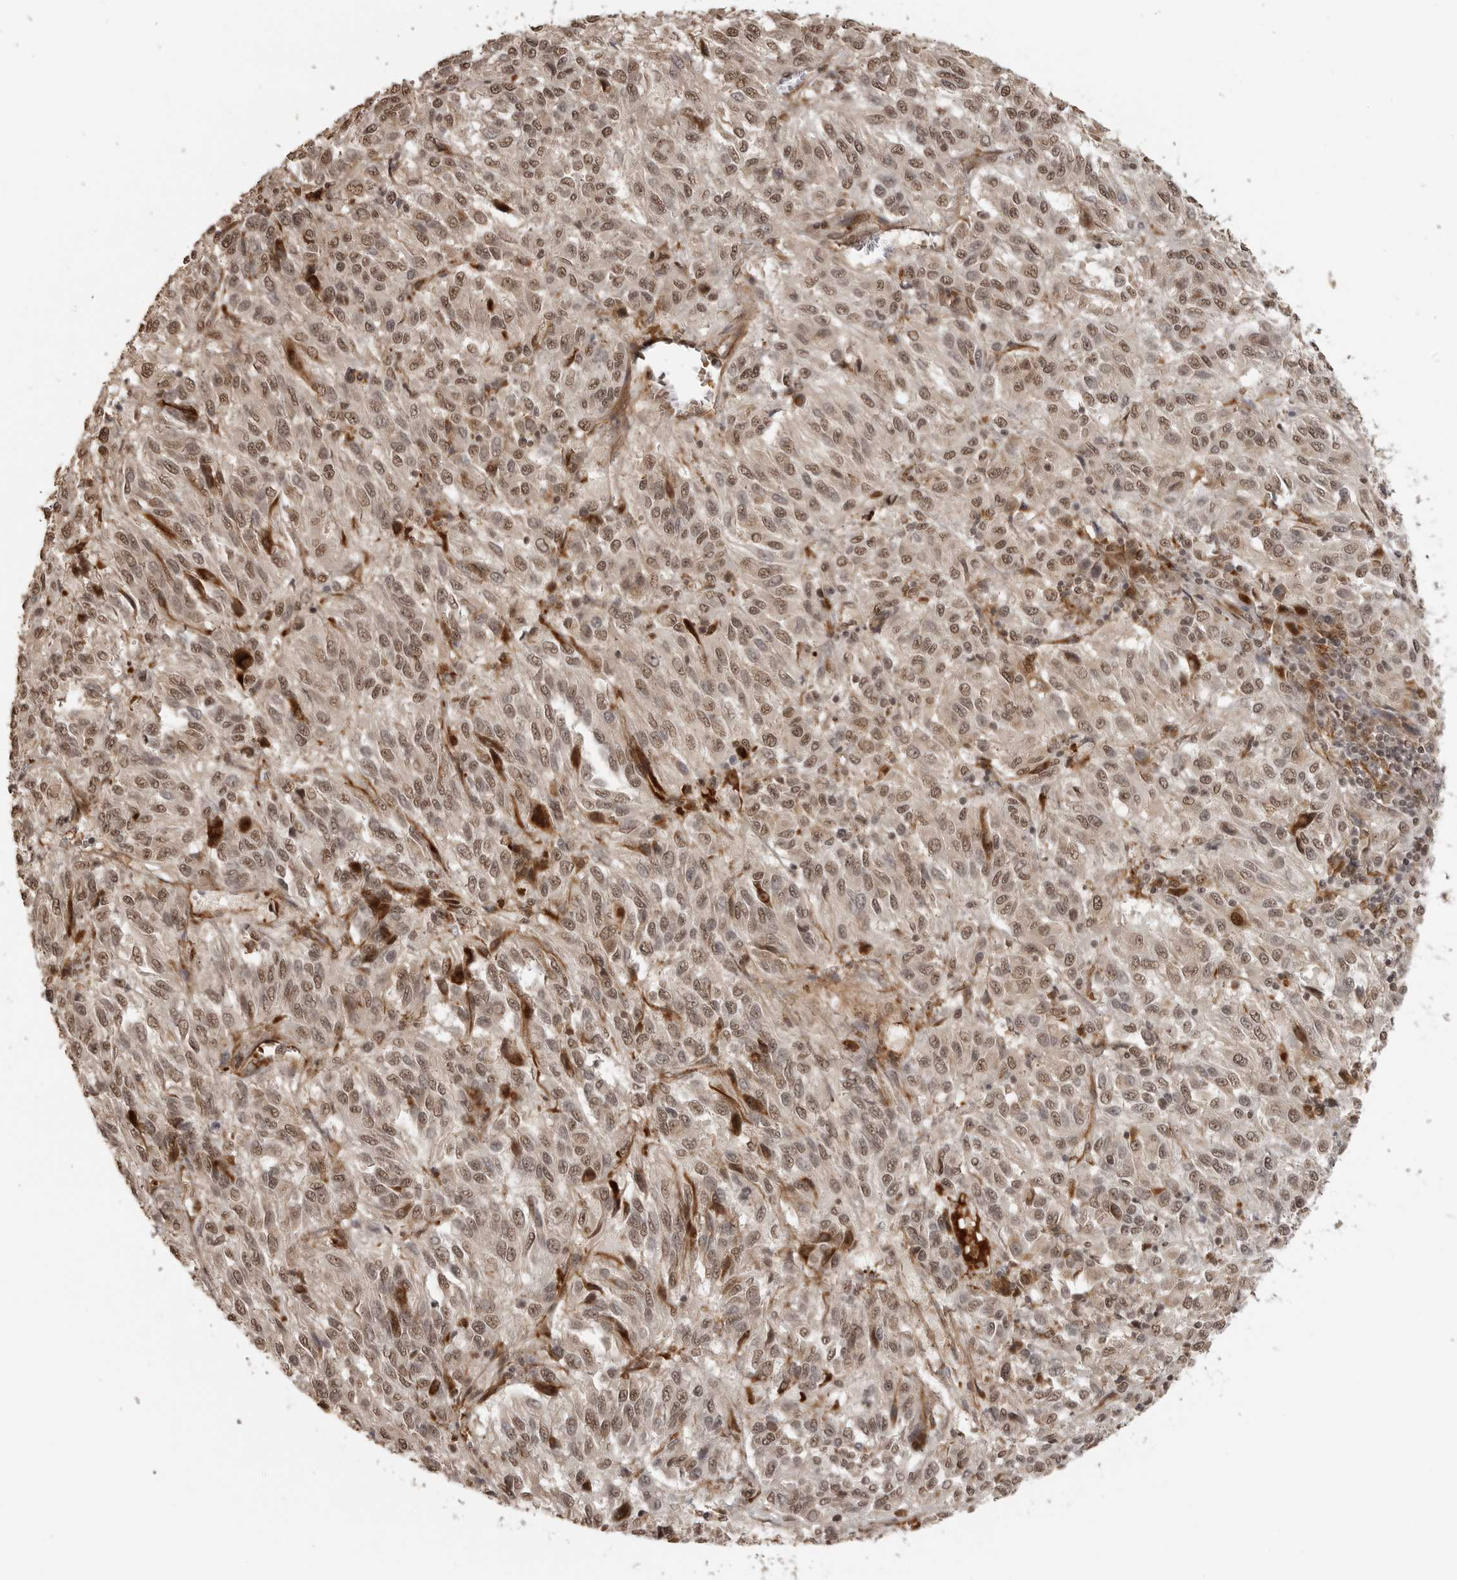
{"staining": {"intensity": "moderate", "quantity": ">75%", "location": "nuclear"}, "tissue": "melanoma", "cell_type": "Tumor cells", "image_type": "cancer", "snomed": [{"axis": "morphology", "description": "Malignant melanoma, Metastatic site"}, {"axis": "topography", "description": "Lung"}], "caption": "Melanoma was stained to show a protein in brown. There is medium levels of moderate nuclear staining in about >75% of tumor cells.", "gene": "CLOCK", "patient": {"sex": "male", "age": 64}}